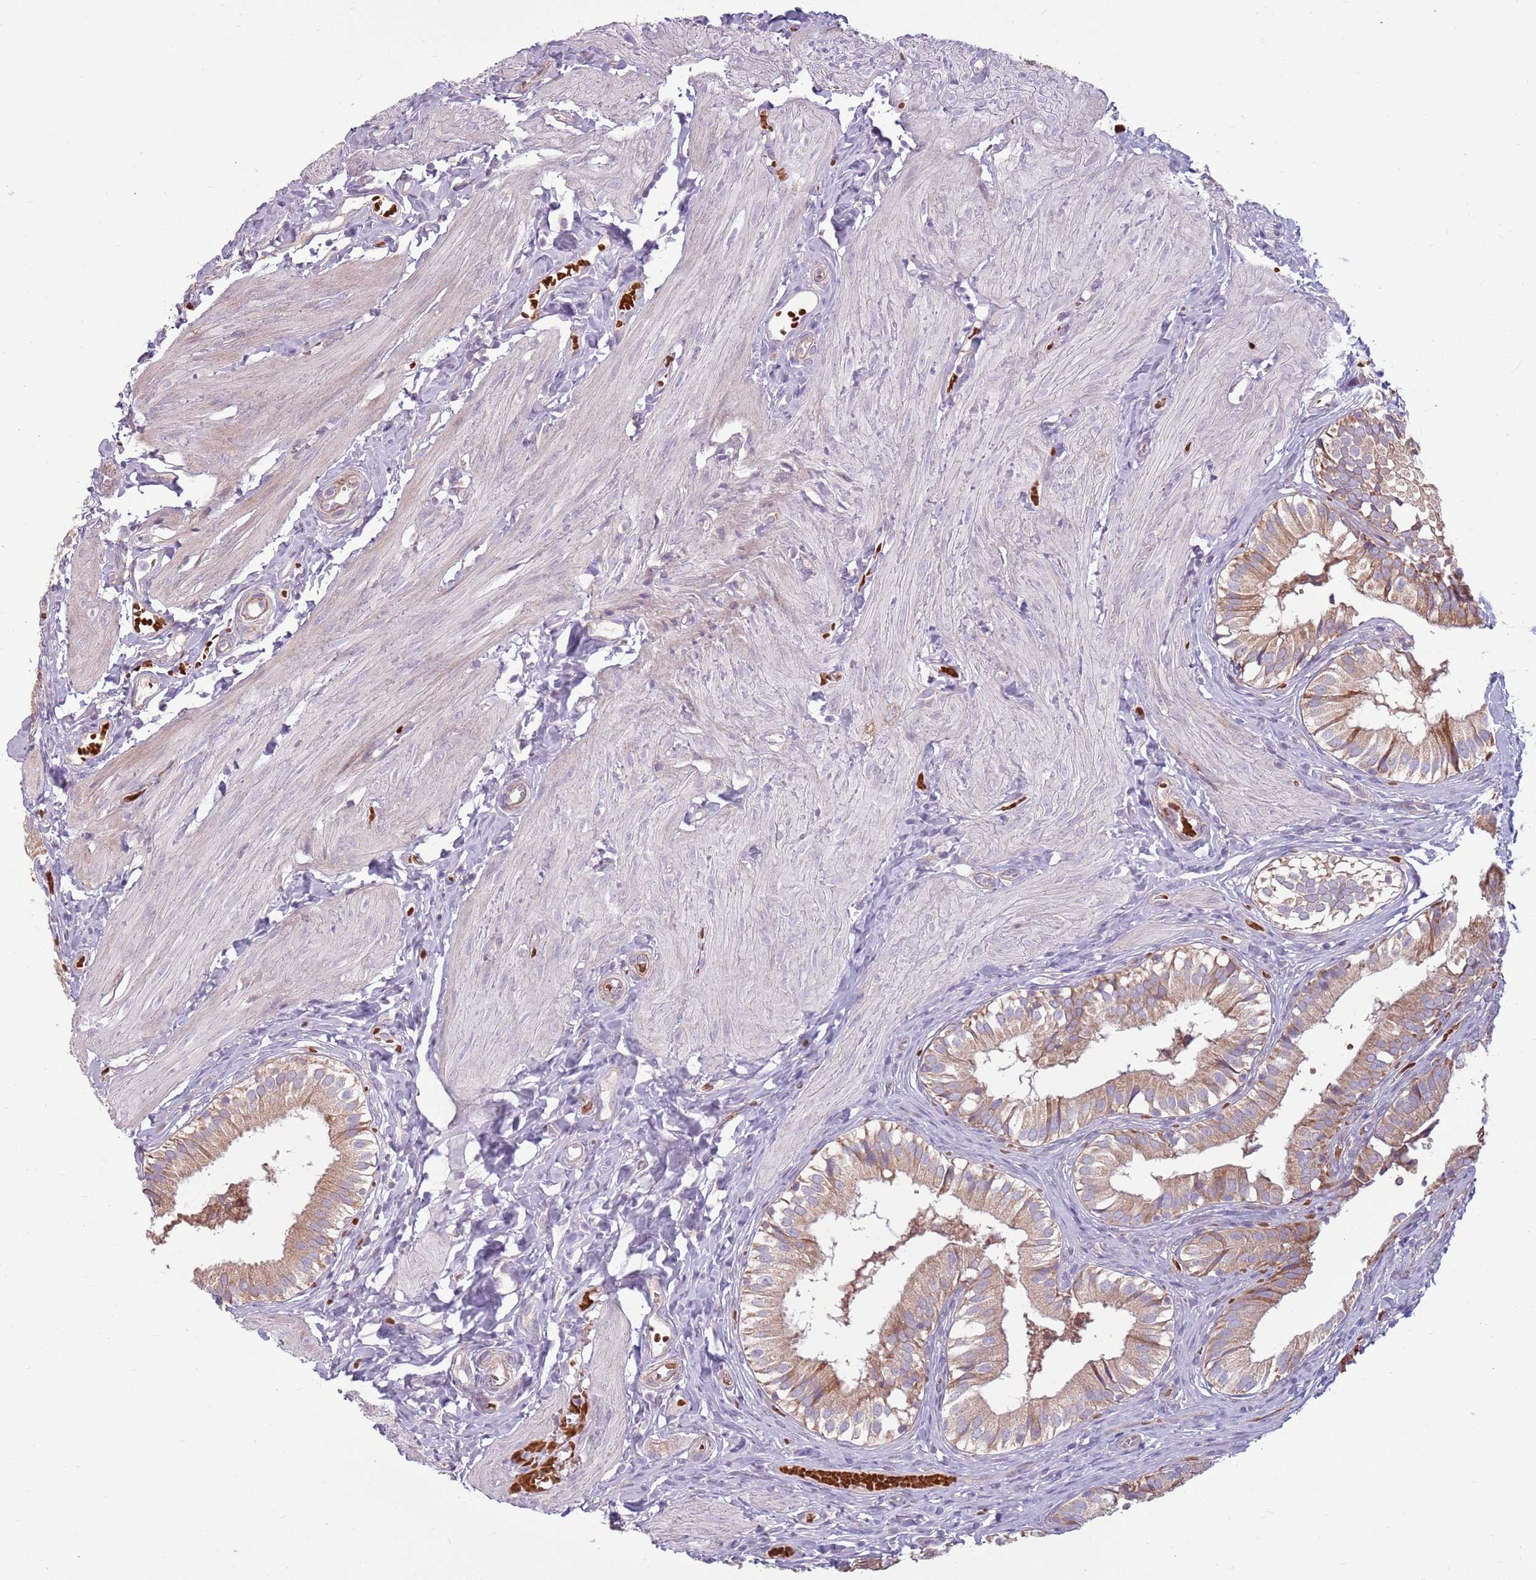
{"staining": {"intensity": "moderate", "quantity": "25%-75%", "location": "cytoplasmic/membranous"}, "tissue": "gallbladder", "cell_type": "Glandular cells", "image_type": "normal", "snomed": [{"axis": "morphology", "description": "Normal tissue, NOS"}, {"axis": "topography", "description": "Gallbladder"}], "caption": "The histopathology image exhibits immunohistochemical staining of unremarkable gallbladder. There is moderate cytoplasmic/membranous expression is seen in approximately 25%-75% of glandular cells.", "gene": "HSPA14", "patient": {"sex": "female", "age": 47}}